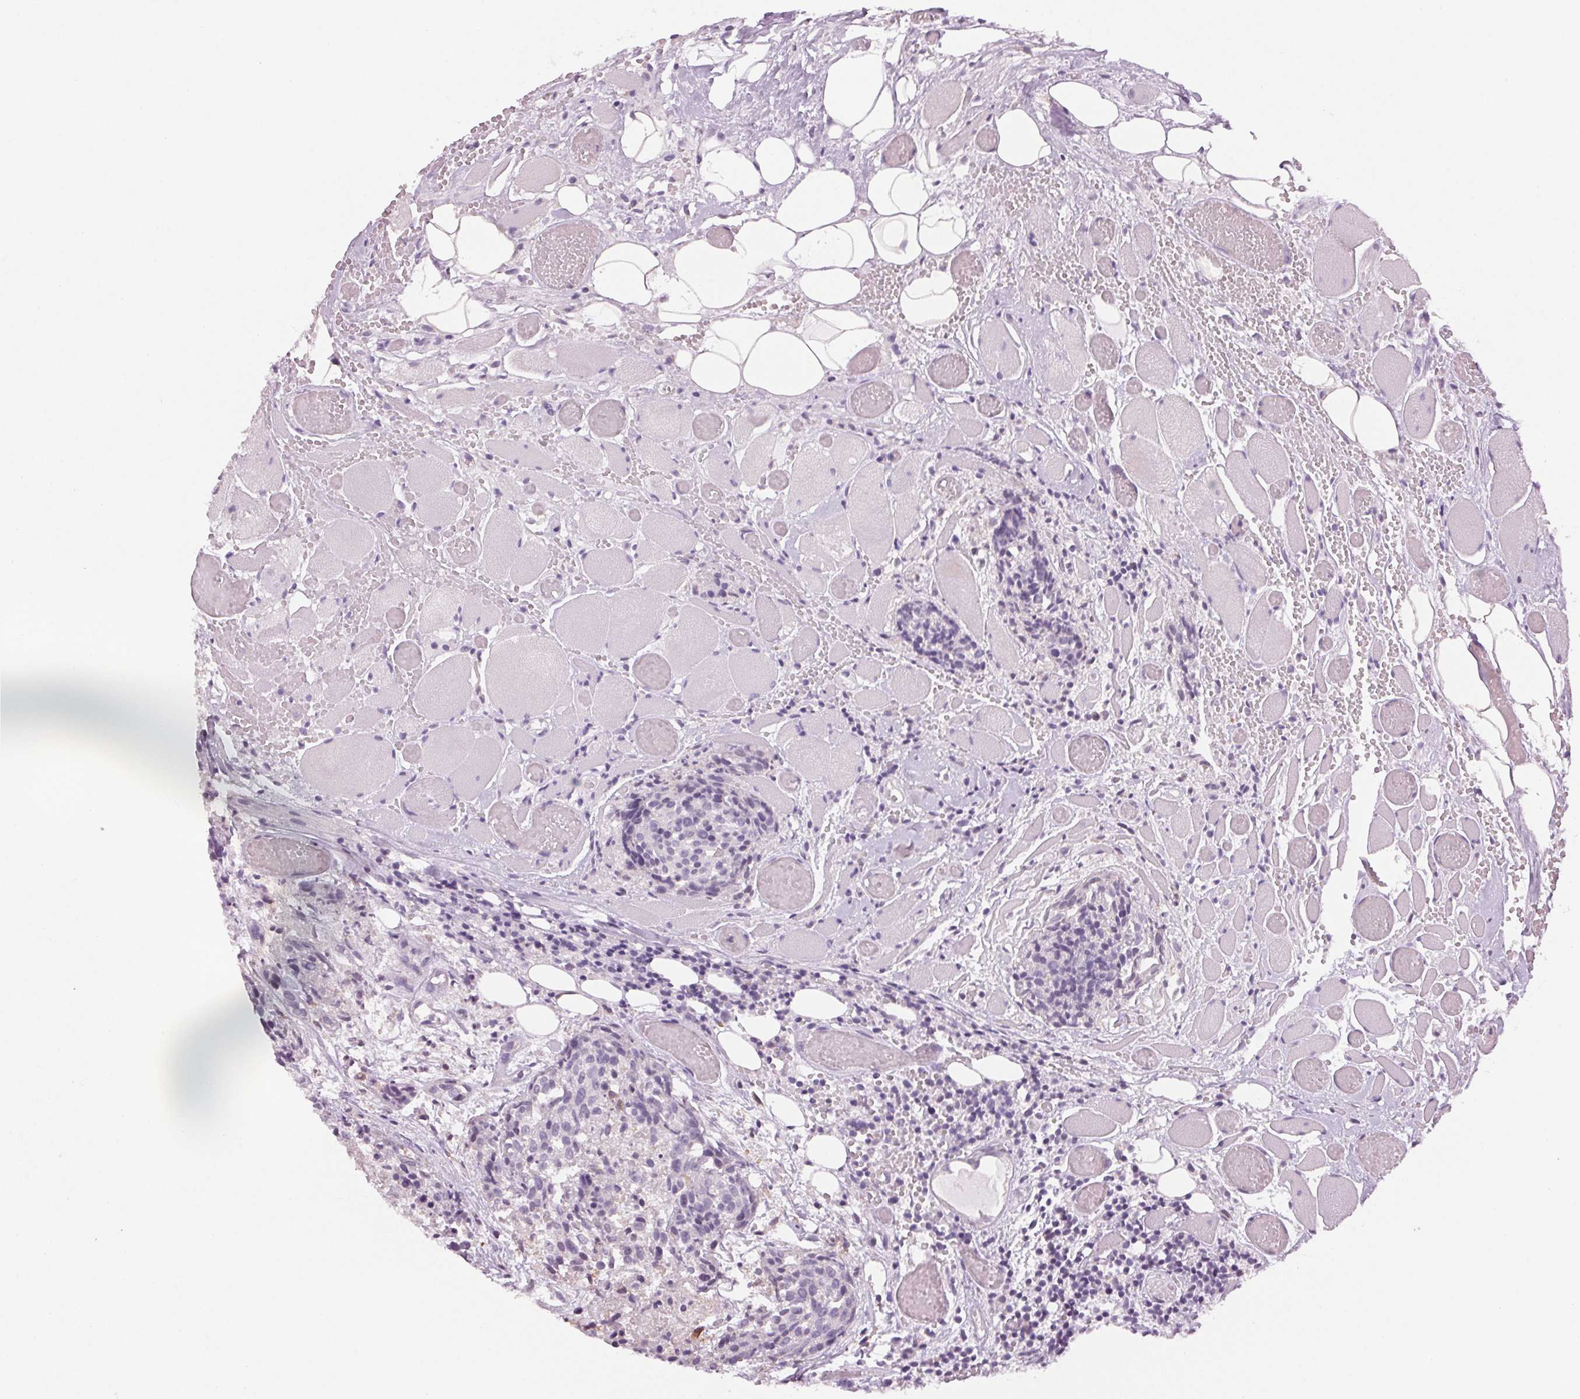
{"staining": {"intensity": "negative", "quantity": "none", "location": "none"}, "tissue": "head and neck cancer", "cell_type": "Tumor cells", "image_type": "cancer", "snomed": [{"axis": "morphology", "description": "Squamous cell carcinoma, NOS"}, {"axis": "topography", "description": "Oral tissue"}, {"axis": "topography", "description": "Head-Neck"}], "caption": "Immunohistochemistry (IHC) micrograph of human head and neck cancer (squamous cell carcinoma) stained for a protein (brown), which exhibits no expression in tumor cells.", "gene": "MPO", "patient": {"sex": "male", "age": 64}}